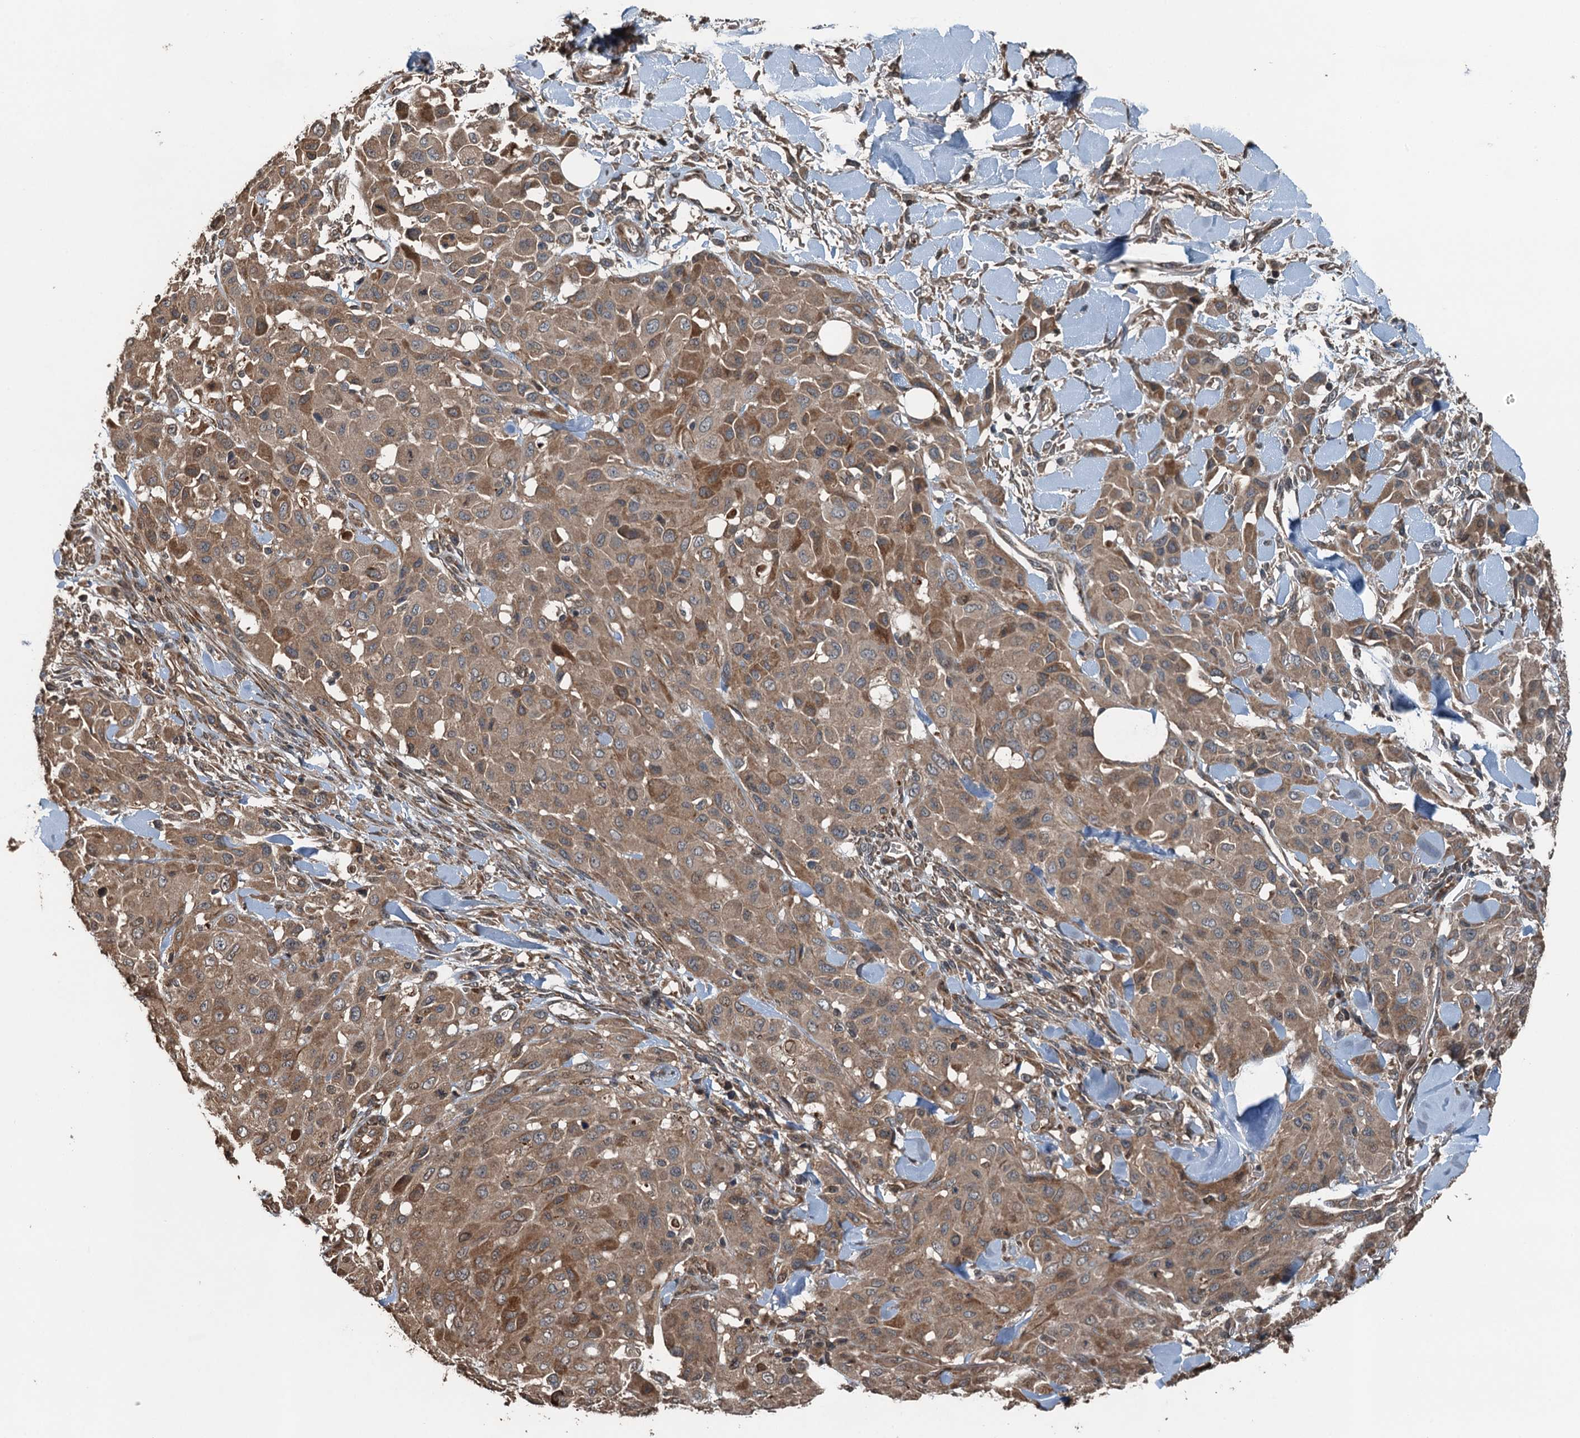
{"staining": {"intensity": "moderate", "quantity": ">75%", "location": "cytoplasmic/membranous"}, "tissue": "melanoma", "cell_type": "Tumor cells", "image_type": "cancer", "snomed": [{"axis": "morphology", "description": "Malignant melanoma, Metastatic site"}, {"axis": "topography", "description": "Skin"}], "caption": "Immunohistochemistry (DAB) staining of malignant melanoma (metastatic site) demonstrates moderate cytoplasmic/membranous protein staining in approximately >75% of tumor cells.", "gene": "TCTN1", "patient": {"sex": "female", "age": 81}}